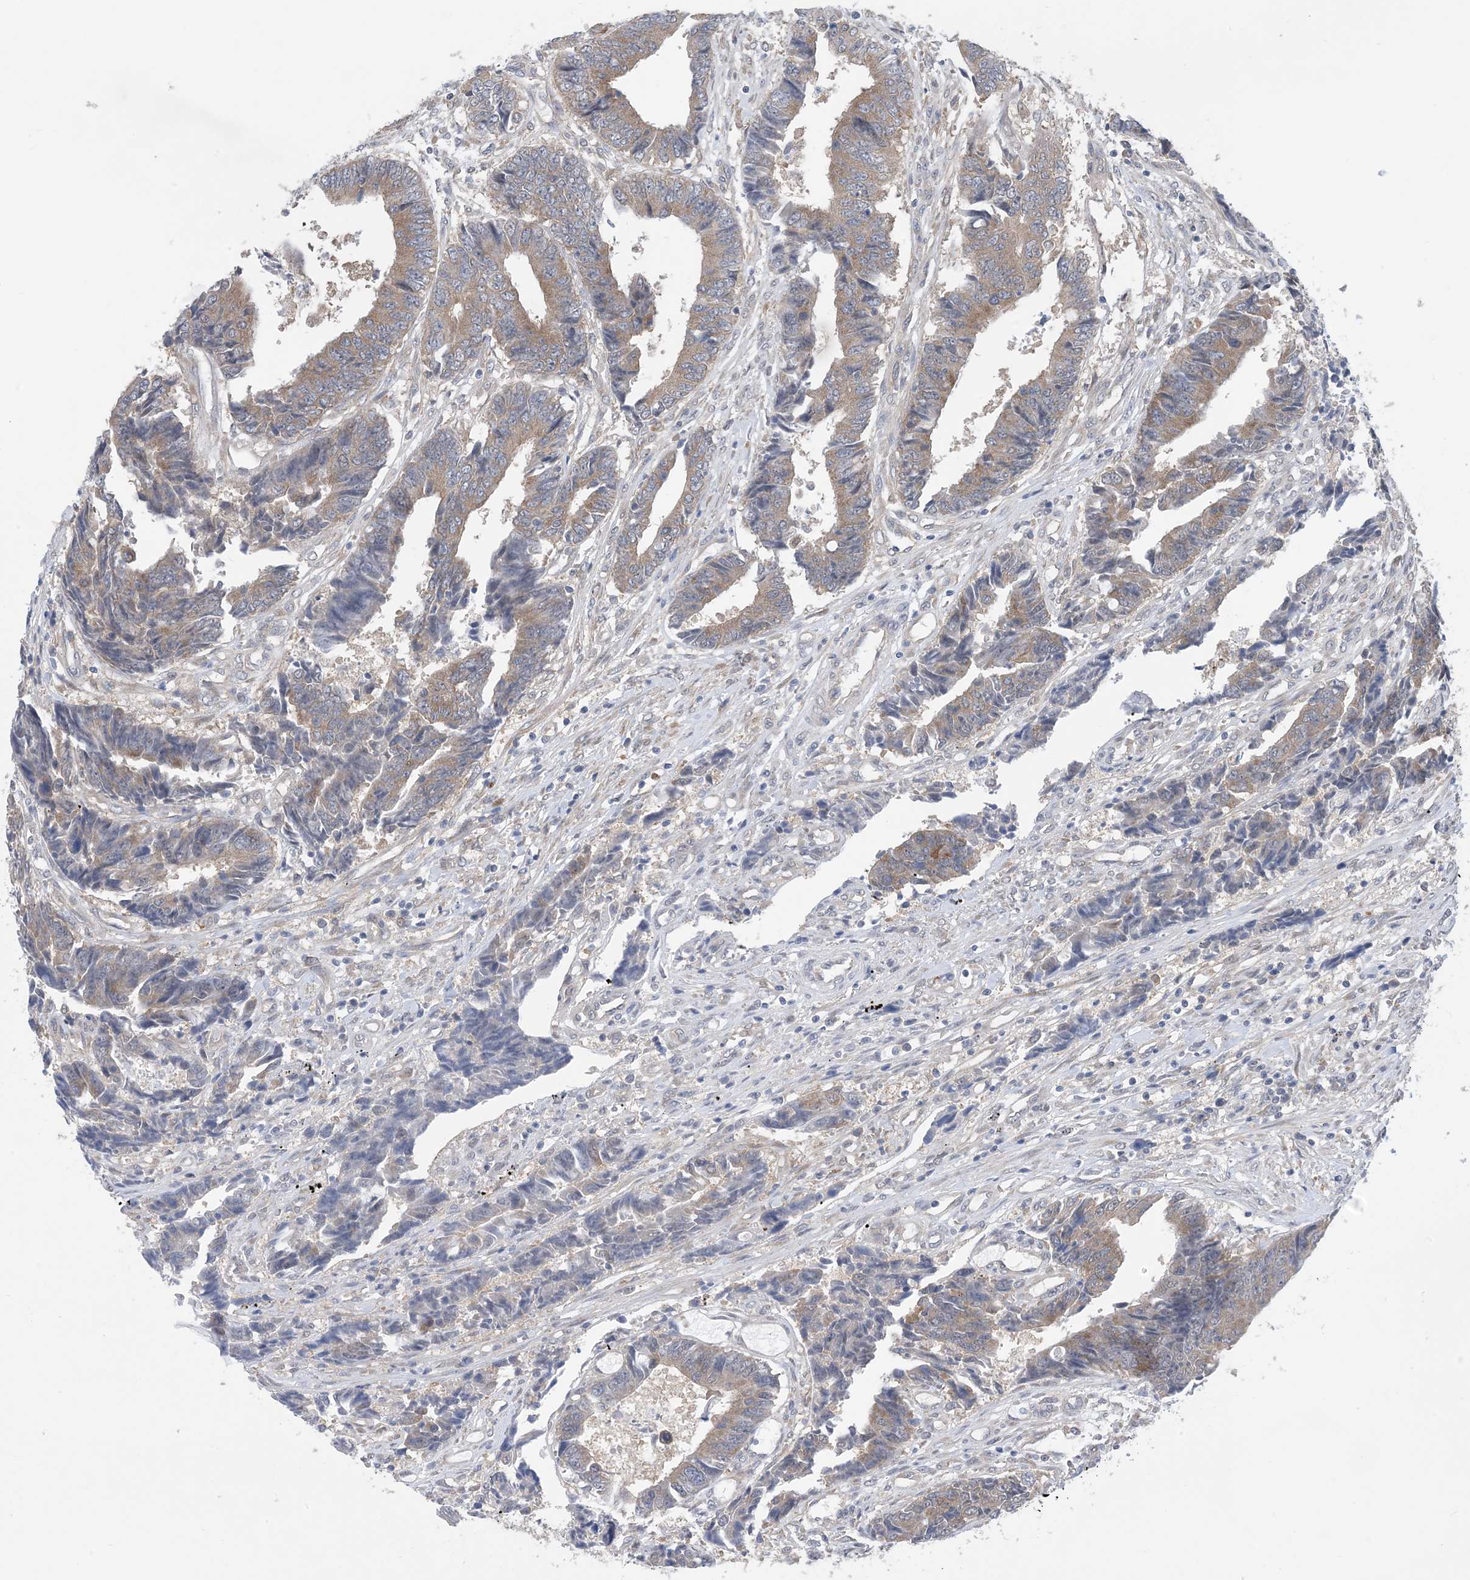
{"staining": {"intensity": "moderate", "quantity": ">75%", "location": "cytoplasmic/membranous"}, "tissue": "colorectal cancer", "cell_type": "Tumor cells", "image_type": "cancer", "snomed": [{"axis": "morphology", "description": "Adenocarcinoma, NOS"}, {"axis": "topography", "description": "Rectum"}], "caption": "A brown stain shows moderate cytoplasmic/membranous positivity of a protein in human colorectal cancer tumor cells. (IHC, brightfield microscopy, high magnification).", "gene": "EHBP1", "patient": {"sex": "male", "age": 84}}